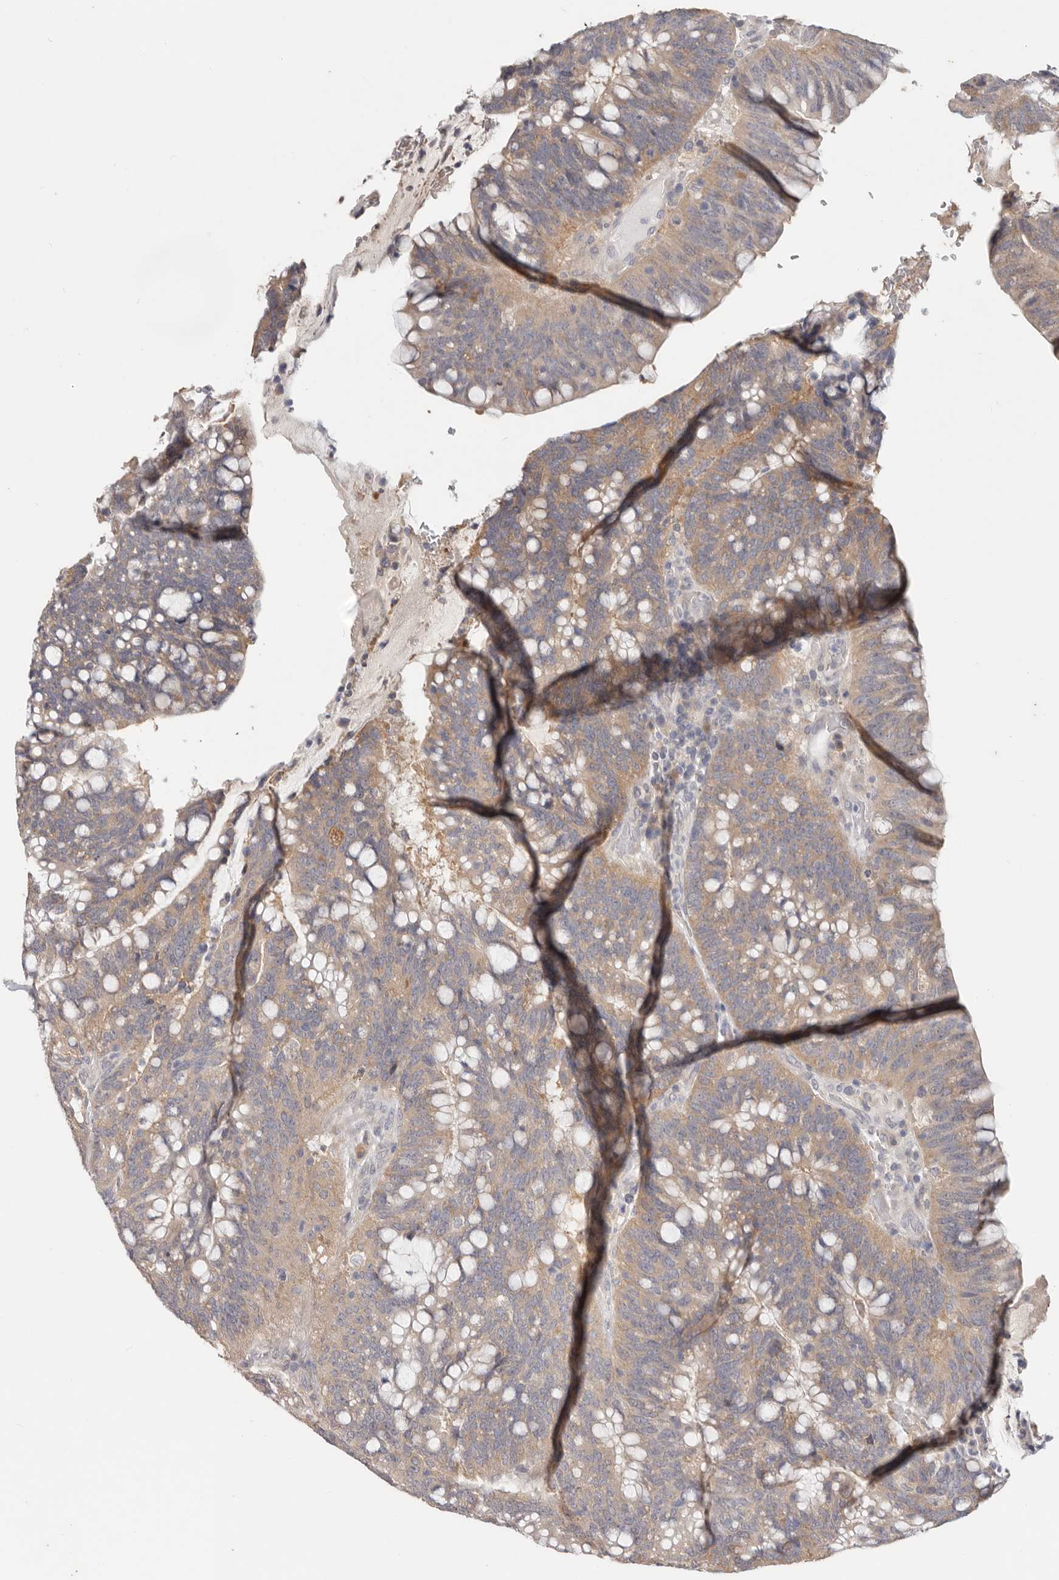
{"staining": {"intensity": "moderate", "quantity": ">75%", "location": "cytoplasmic/membranous"}, "tissue": "colorectal cancer", "cell_type": "Tumor cells", "image_type": "cancer", "snomed": [{"axis": "morphology", "description": "Adenocarcinoma, NOS"}, {"axis": "topography", "description": "Colon"}], "caption": "An immunohistochemistry histopathology image of tumor tissue is shown. Protein staining in brown highlights moderate cytoplasmic/membranous positivity in adenocarcinoma (colorectal) within tumor cells.", "gene": "WDR77", "patient": {"sex": "female", "age": 66}}